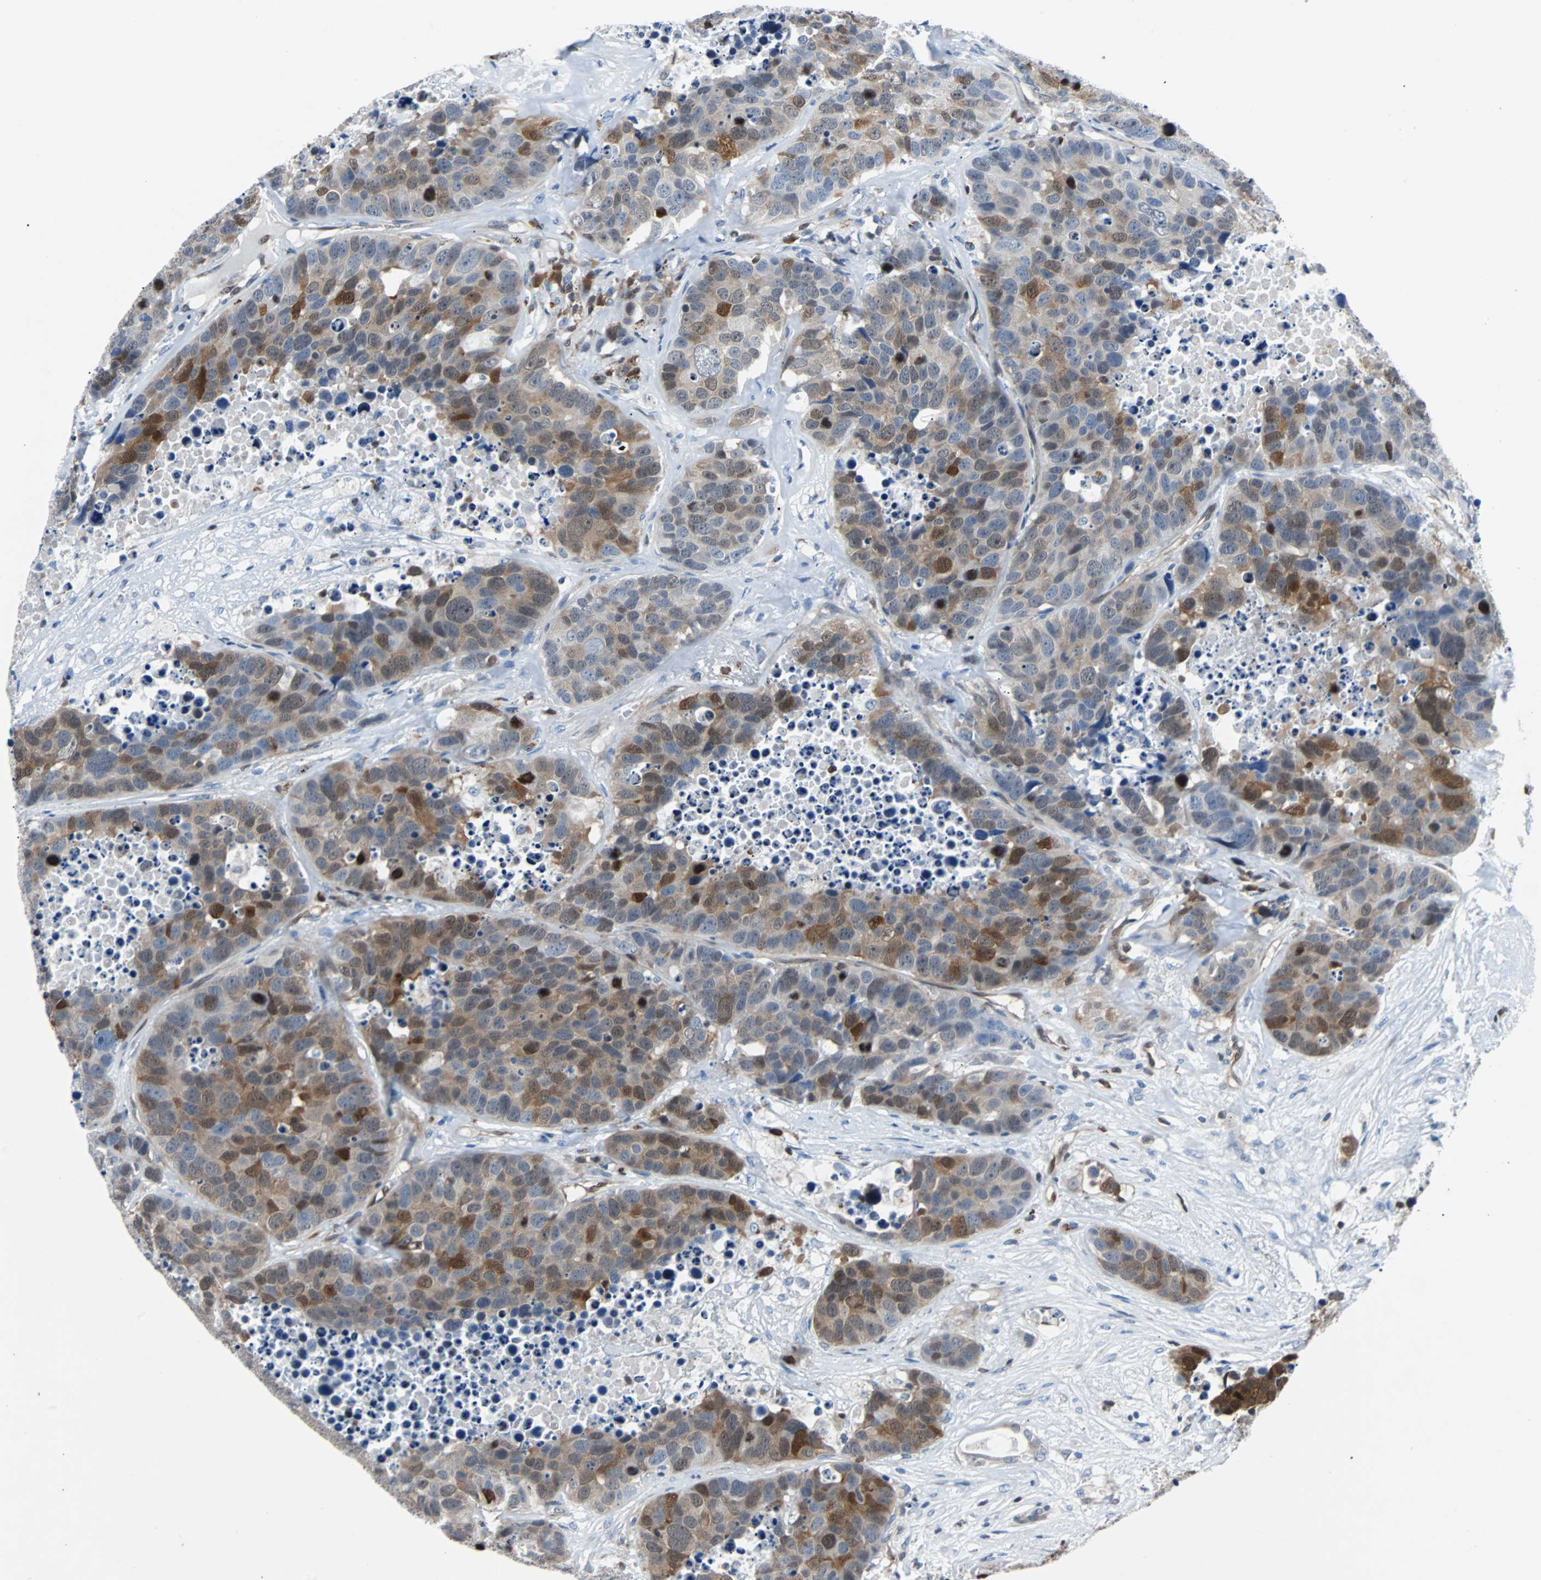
{"staining": {"intensity": "moderate", "quantity": "25%-75%", "location": "cytoplasmic/membranous,nuclear"}, "tissue": "carcinoid", "cell_type": "Tumor cells", "image_type": "cancer", "snomed": [{"axis": "morphology", "description": "Carcinoid, malignant, NOS"}, {"axis": "topography", "description": "Lung"}], "caption": "About 25%-75% of tumor cells in human carcinoid display moderate cytoplasmic/membranous and nuclear protein expression as visualized by brown immunohistochemical staining.", "gene": "MAP2K6", "patient": {"sex": "male", "age": 60}}